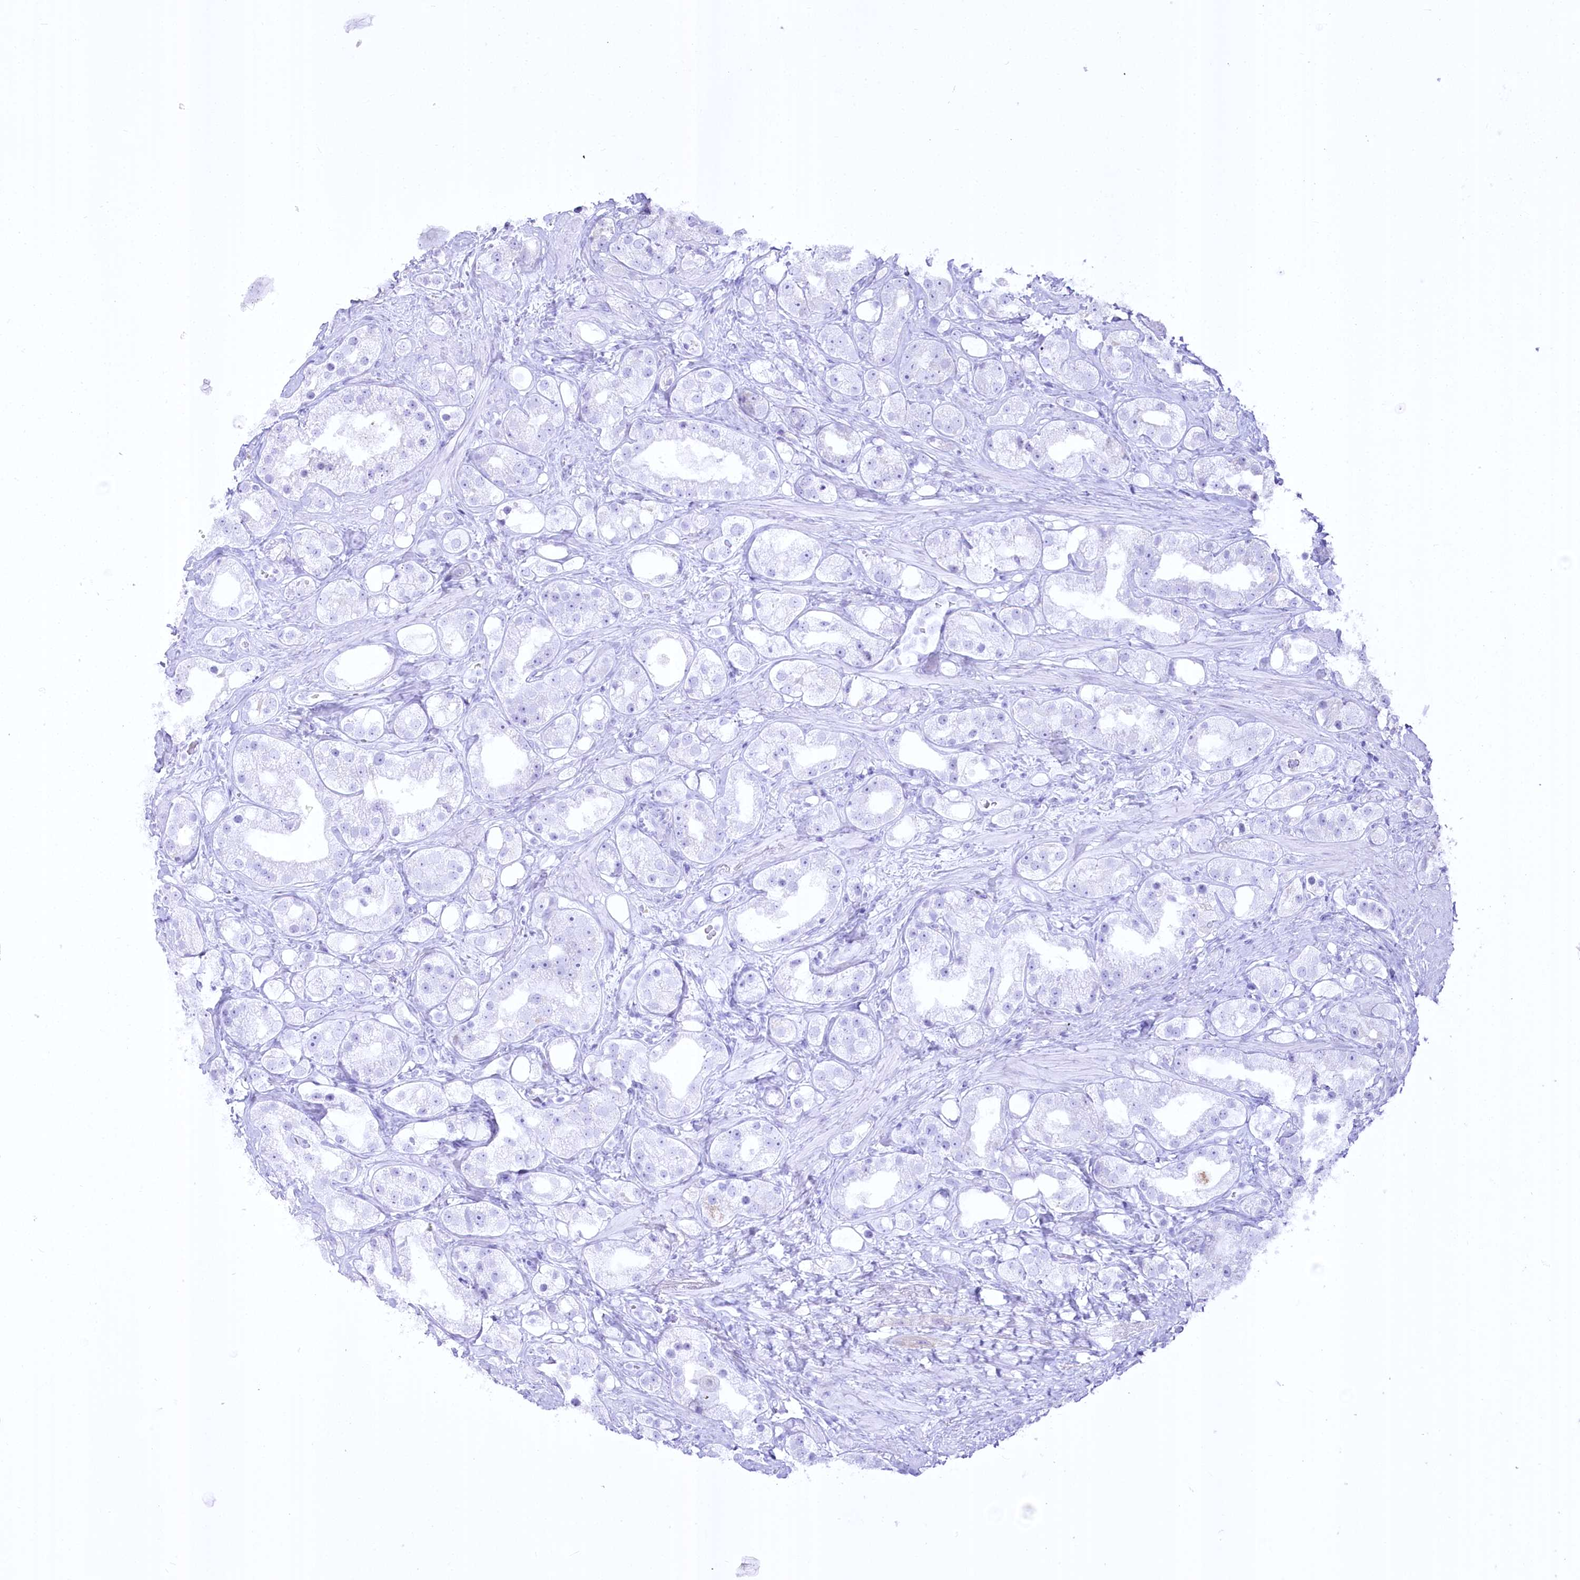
{"staining": {"intensity": "negative", "quantity": "none", "location": "none"}, "tissue": "prostate cancer", "cell_type": "Tumor cells", "image_type": "cancer", "snomed": [{"axis": "morphology", "description": "Adenocarcinoma, NOS"}, {"axis": "topography", "description": "Prostate"}], "caption": "DAB (3,3'-diaminobenzidine) immunohistochemical staining of human prostate cancer (adenocarcinoma) exhibits no significant expression in tumor cells.", "gene": "CEP164", "patient": {"sex": "male", "age": 79}}